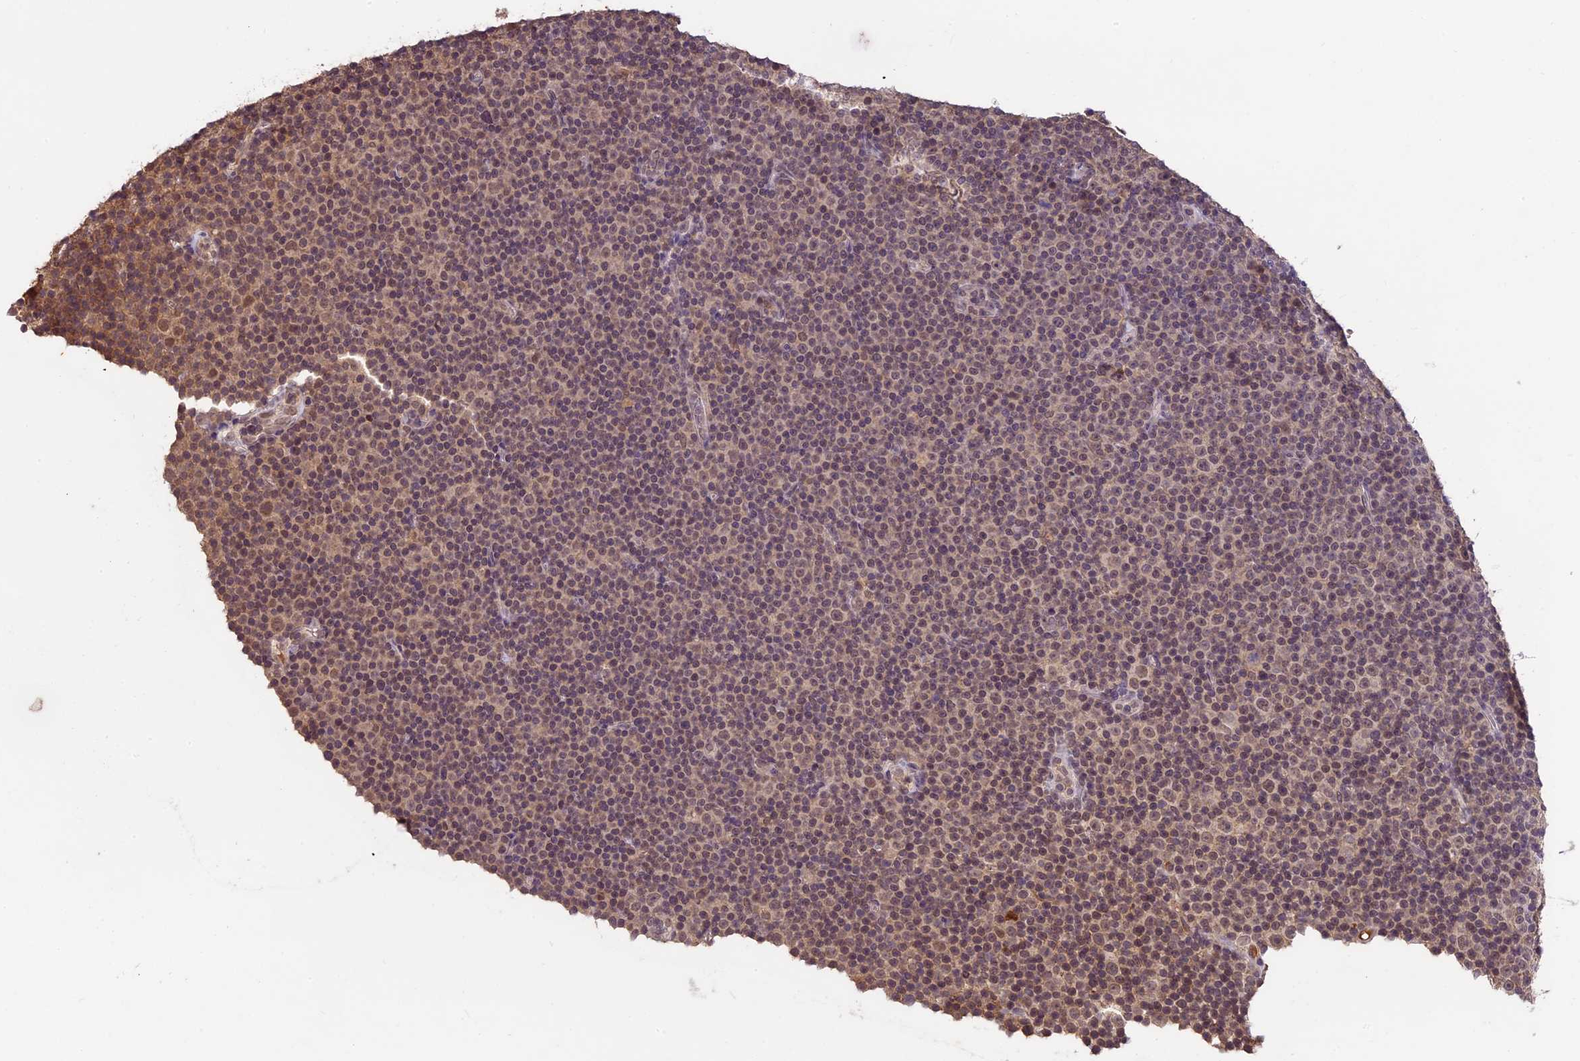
{"staining": {"intensity": "weak", "quantity": "25%-75%", "location": "nuclear"}, "tissue": "lymphoma", "cell_type": "Tumor cells", "image_type": "cancer", "snomed": [{"axis": "morphology", "description": "Malignant lymphoma, non-Hodgkin's type, Low grade"}, {"axis": "topography", "description": "Lymph node"}], "caption": "This photomicrograph reveals IHC staining of human lymphoma, with low weak nuclear positivity in approximately 25%-75% of tumor cells.", "gene": "ATP10A", "patient": {"sex": "female", "age": 67}}